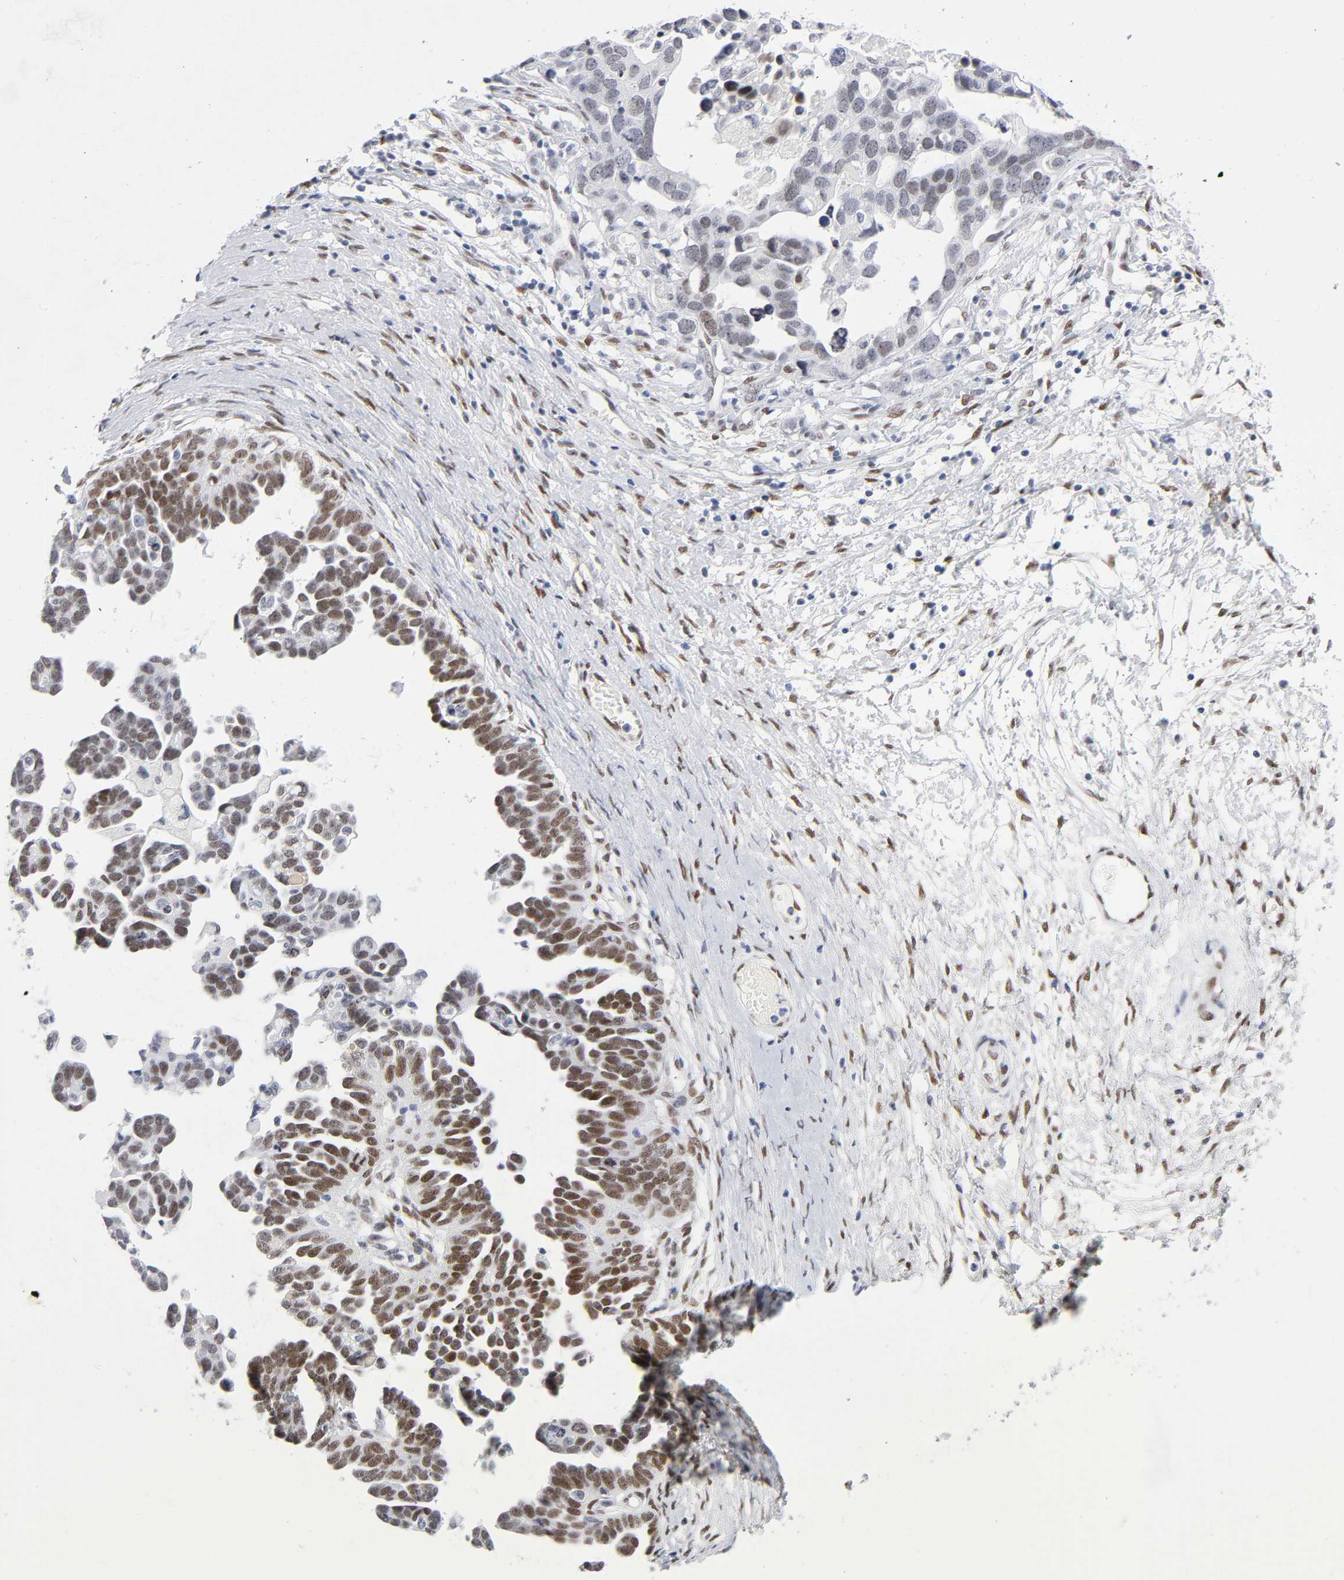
{"staining": {"intensity": "moderate", "quantity": ">75%", "location": "nuclear"}, "tissue": "ovarian cancer", "cell_type": "Tumor cells", "image_type": "cancer", "snomed": [{"axis": "morphology", "description": "Cystadenocarcinoma, serous, NOS"}, {"axis": "topography", "description": "Ovary"}], "caption": "Moderate nuclear protein positivity is appreciated in about >75% of tumor cells in ovarian cancer.", "gene": "NFIC", "patient": {"sex": "female", "age": 54}}